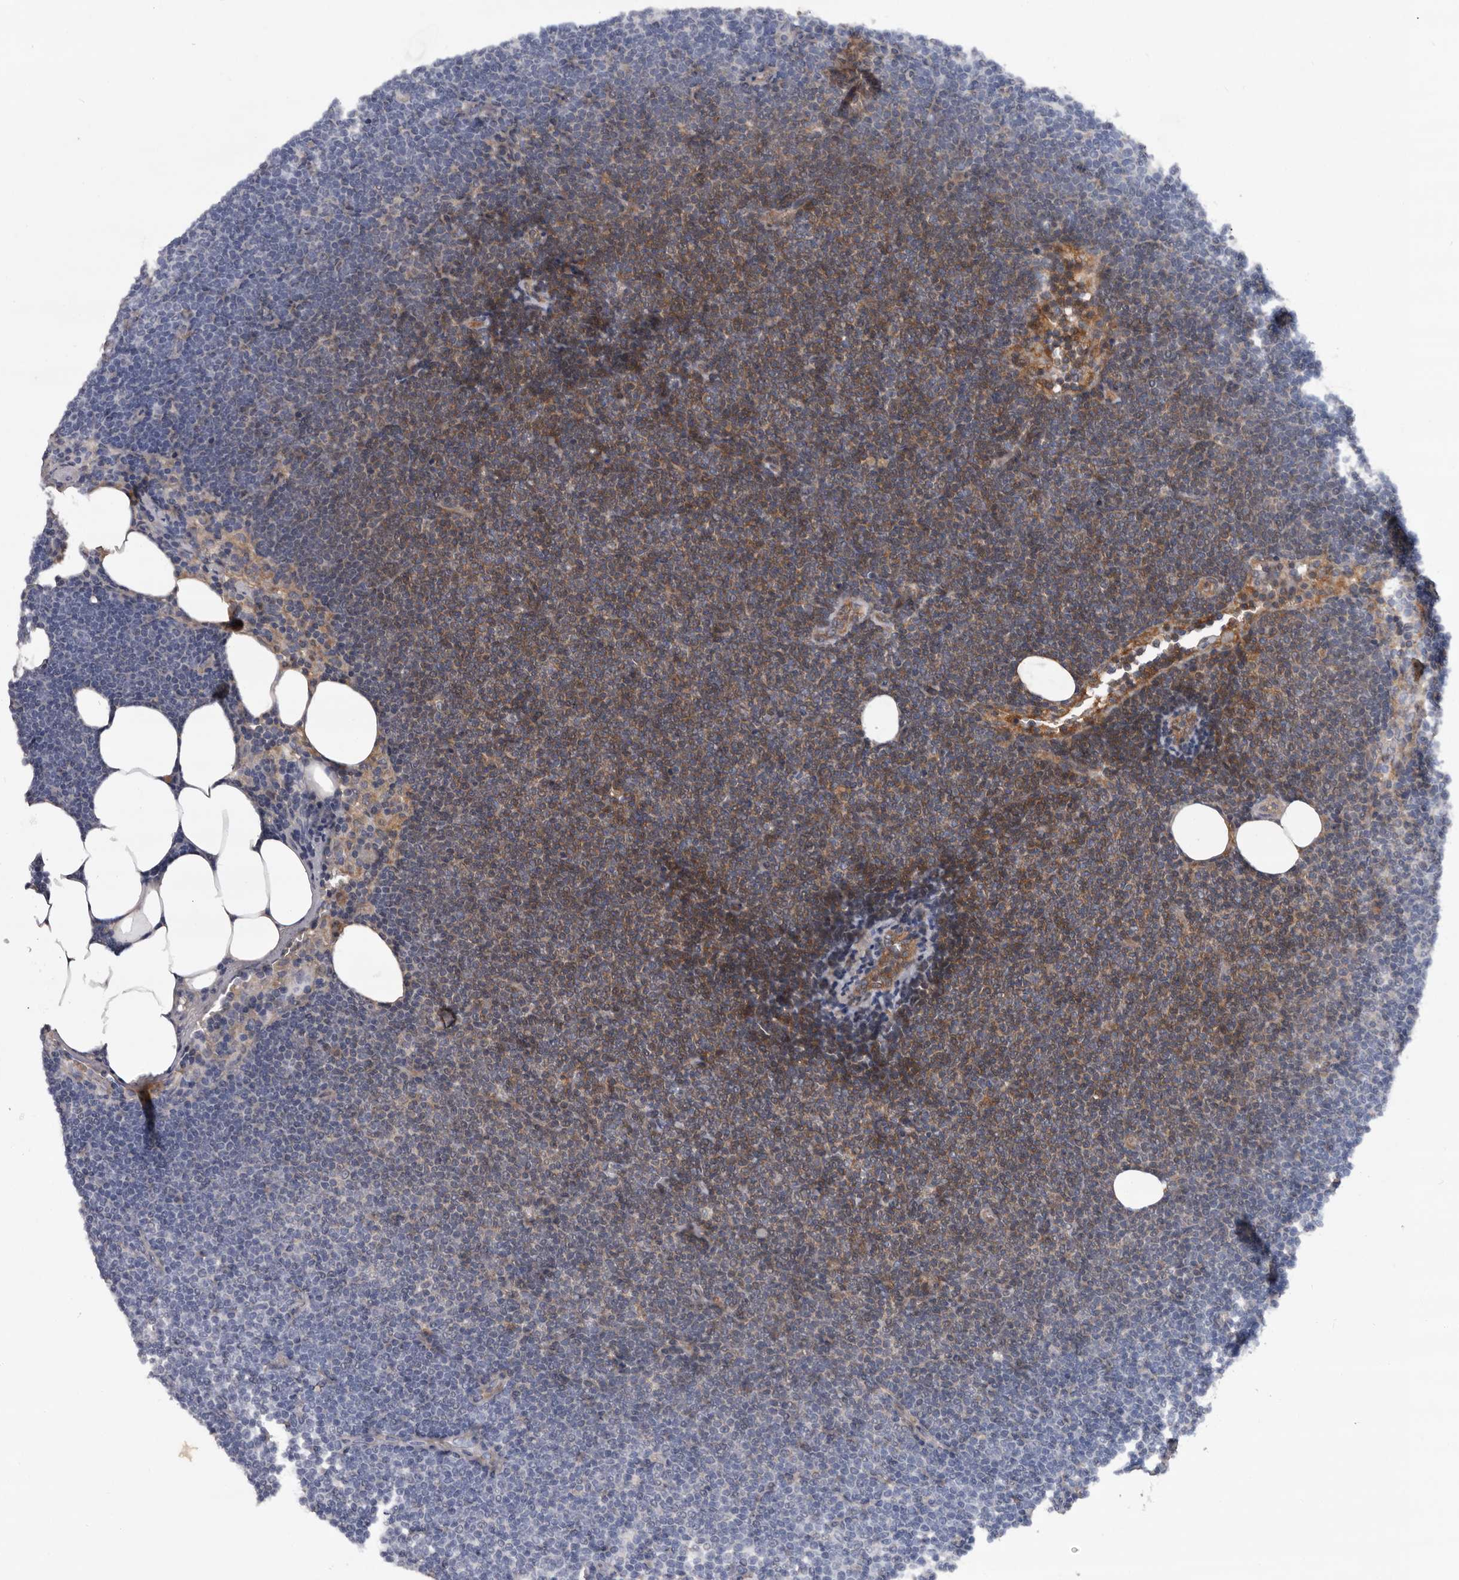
{"staining": {"intensity": "moderate", "quantity": "25%-75%", "location": "cytoplasmic/membranous"}, "tissue": "lymphoma", "cell_type": "Tumor cells", "image_type": "cancer", "snomed": [{"axis": "morphology", "description": "Malignant lymphoma, non-Hodgkin's type, Low grade"}, {"axis": "topography", "description": "Lymph node"}], "caption": "Moderate cytoplasmic/membranous protein staining is seen in about 25%-75% of tumor cells in low-grade malignant lymphoma, non-Hodgkin's type.", "gene": "PRKD1", "patient": {"sex": "female", "age": 53}}